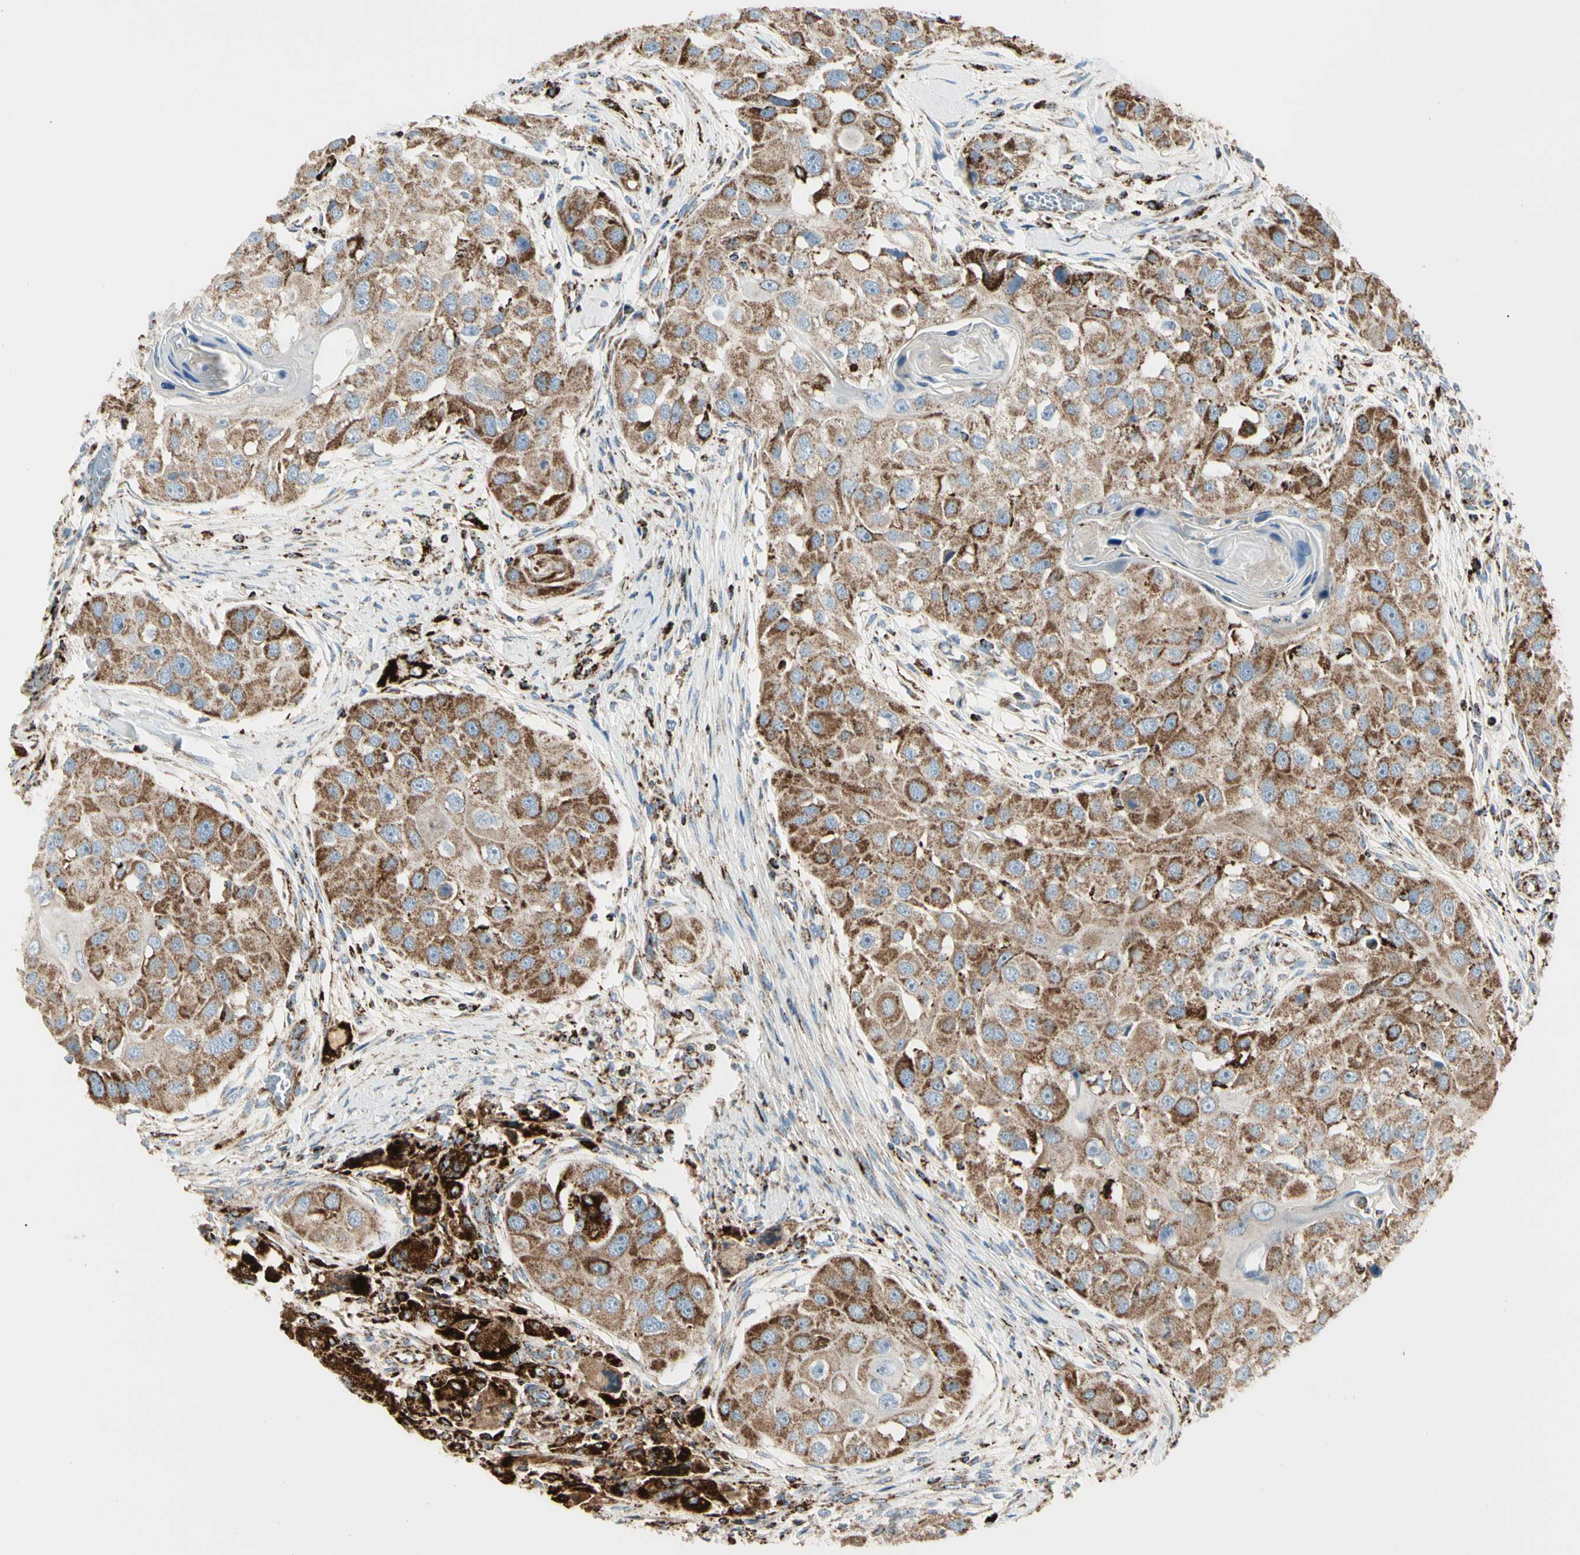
{"staining": {"intensity": "moderate", "quantity": ">75%", "location": "cytoplasmic/membranous"}, "tissue": "head and neck cancer", "cell_type": "Tumor cells", "image_type": "cancer", "snomed": [{"axis": "morphology", "description": "Normal tissue, NOS"}, {"axis": "morphology", "description": "Squamous cell carcinoma, NOS"}, {"axis": "topography", "description": "Skeletal muscle"}, {"axis": "topography", "description": "Head-Neck"}], "caption": "The histopathology image exhibits staining of head and neck squamous cell carcinoma, revealing moderate cytoplasmic/membranous protein expression (brown color) within tumor cells. The protein of interest is shown in brown color, while the nuclei are stained blue.", "gene": "ME2", "patient": {"sex": "male", "age": 51}}